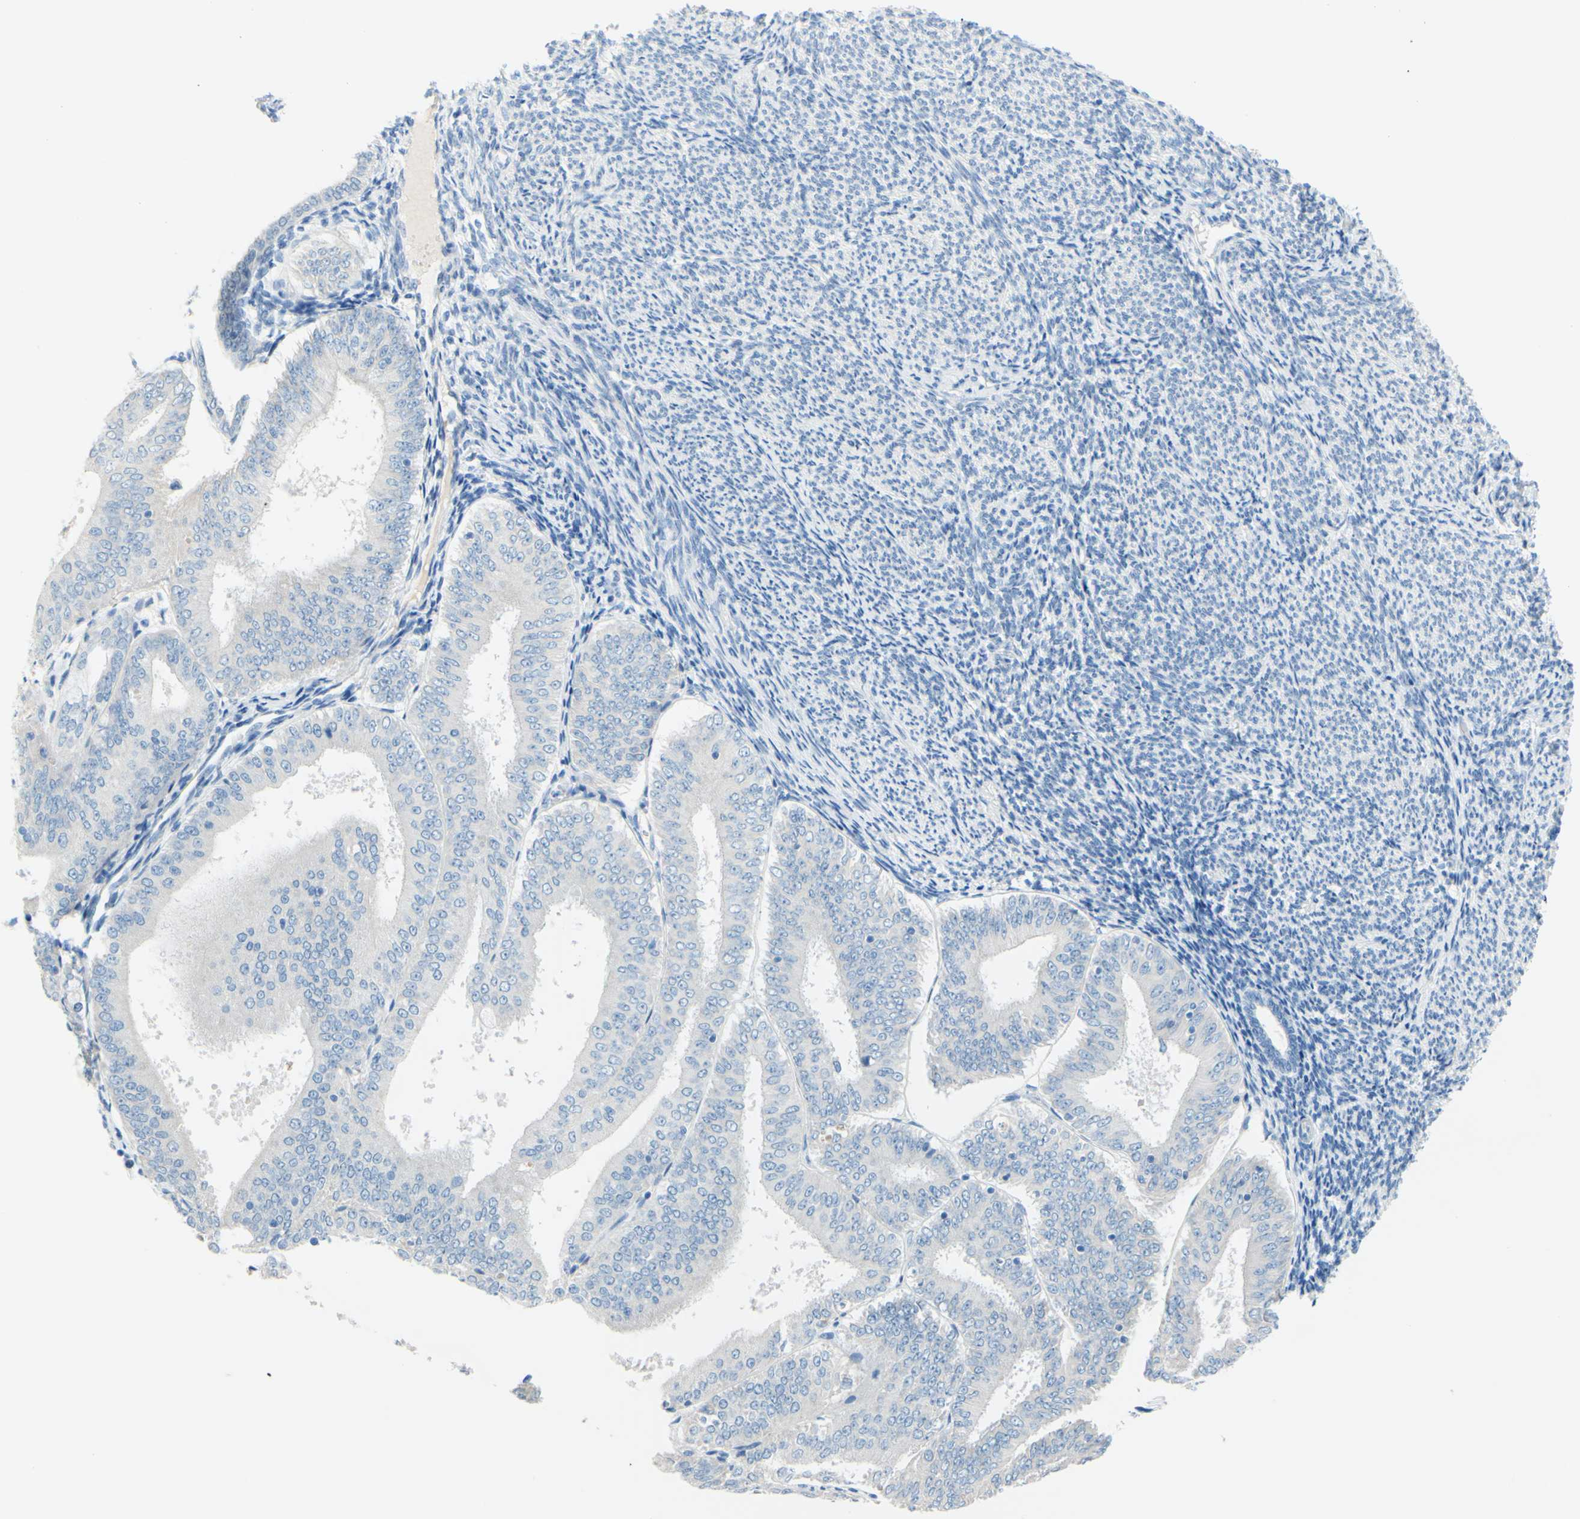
{"staining": {"intensity": "negative", "quantity": "none", "location": "none"}, "tissue": "endometrial cancer", "cell_type": "Tumor cells", "image_type": "cancer", "snomed": [{"axis": "morphology", "description": "Adenocarcinoma, NOS"}, {"axis": "topography", "description": "Endometrium"}], "caption": "Immunohistochemical staining of human endometrial adenocarcinoma shows no significant staining in tumor cells. (DAB (3,3'-diaminobenzidine) immunohistochemistry (IHC) visualized using brightfield microscopy, high magnification).", "gene": "SLC1A2", "patient": {"sex": "female", "age": 63}}